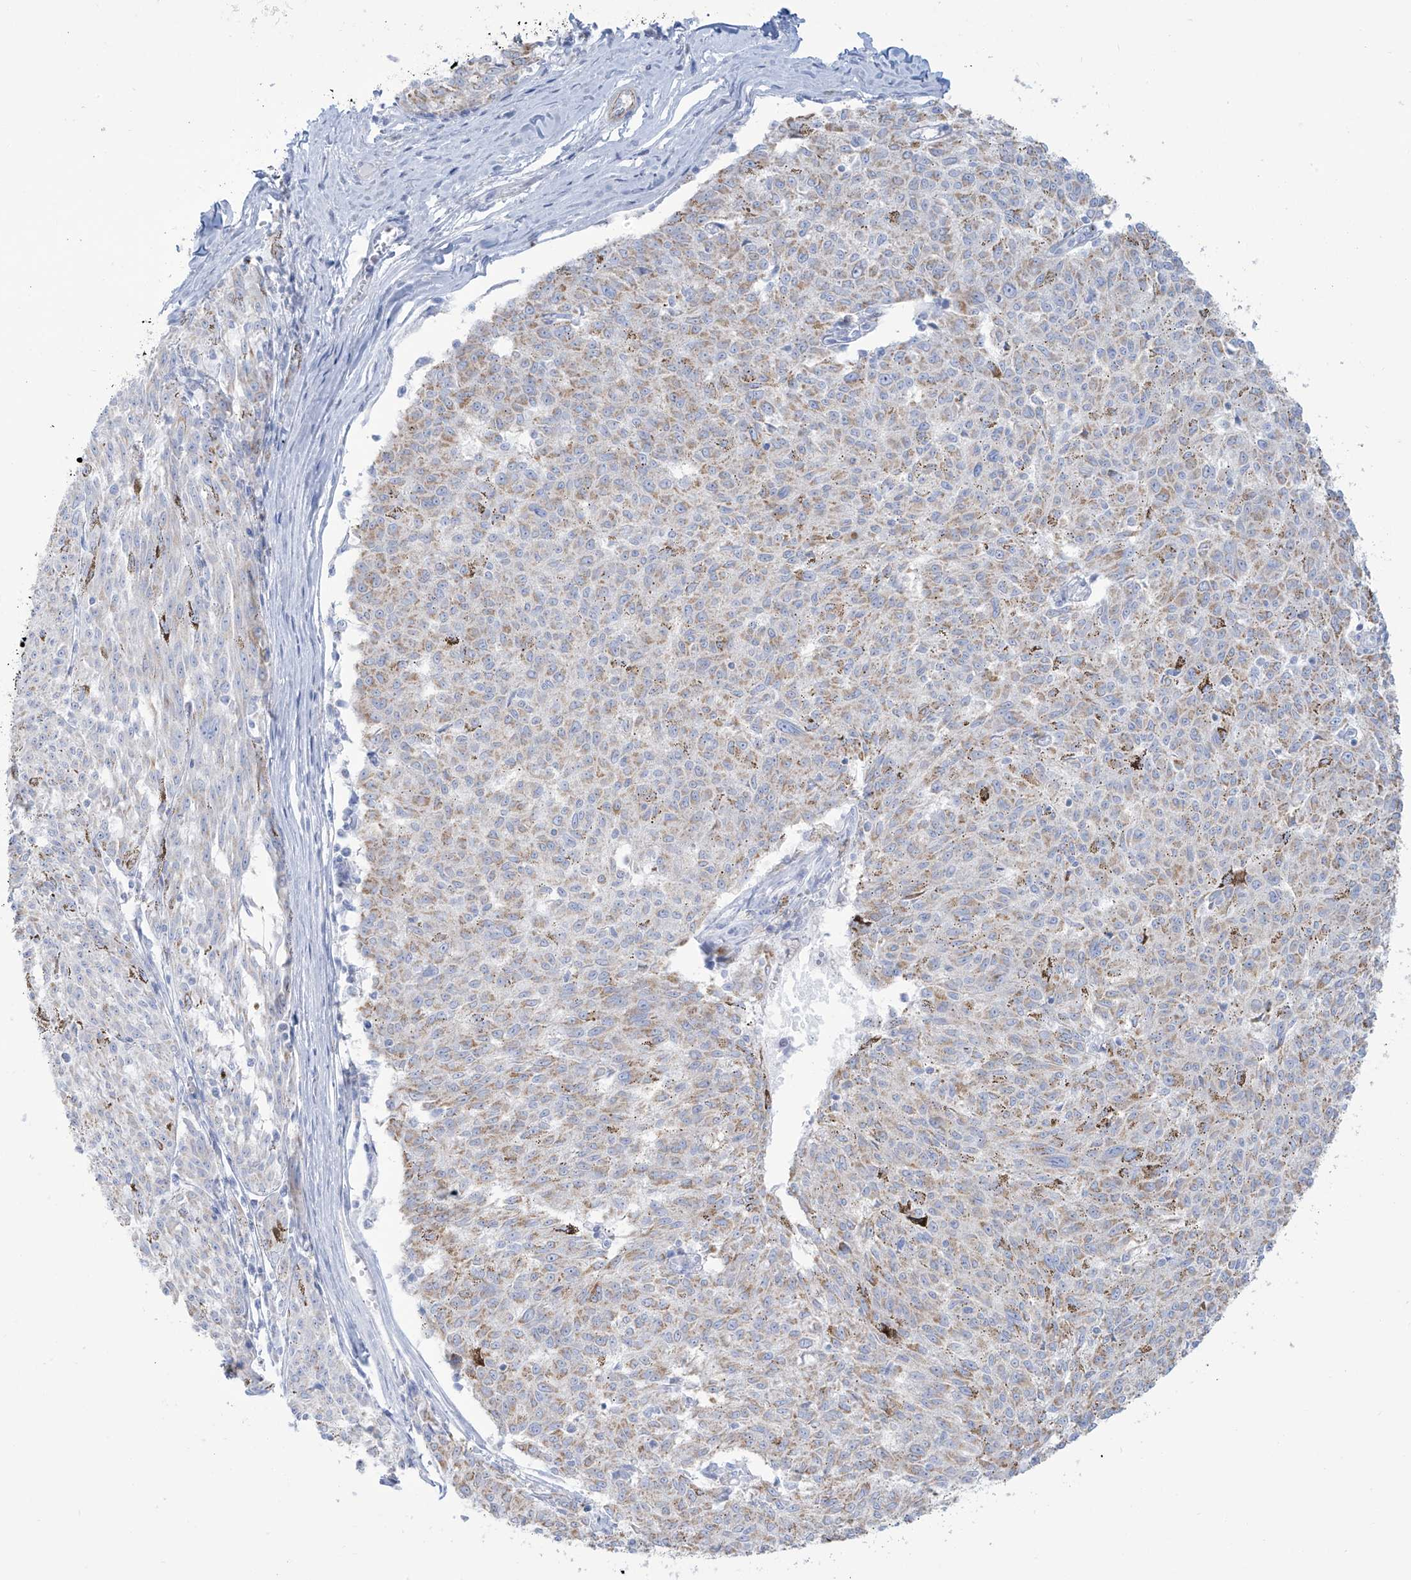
{"staining": {"intensity": "weak", "quantity": "25%-75%", "location": "cytoplasmic/membranous"}, "tissue": "melanoma", "cell_type": "Tumor cells", "image_type": "cancer", "snomed": [{"axis": "morphology", "description": "Malignant melanoma, NOS"}, {"axis": "topography", "description": "Skin"}], "caption": "IHC photomicrograph of neoplastic tissue: malignant melanoma stained using immunohistochemistry (IHC) displays low levels of weak protein expression localized specifically in the cytoplasmic/membranous of tumor cells, appearing as a cytoplasmic/membranous brown color.", "gene": "SLC26A3", "patient": {"sex": "female", "age": 72}}